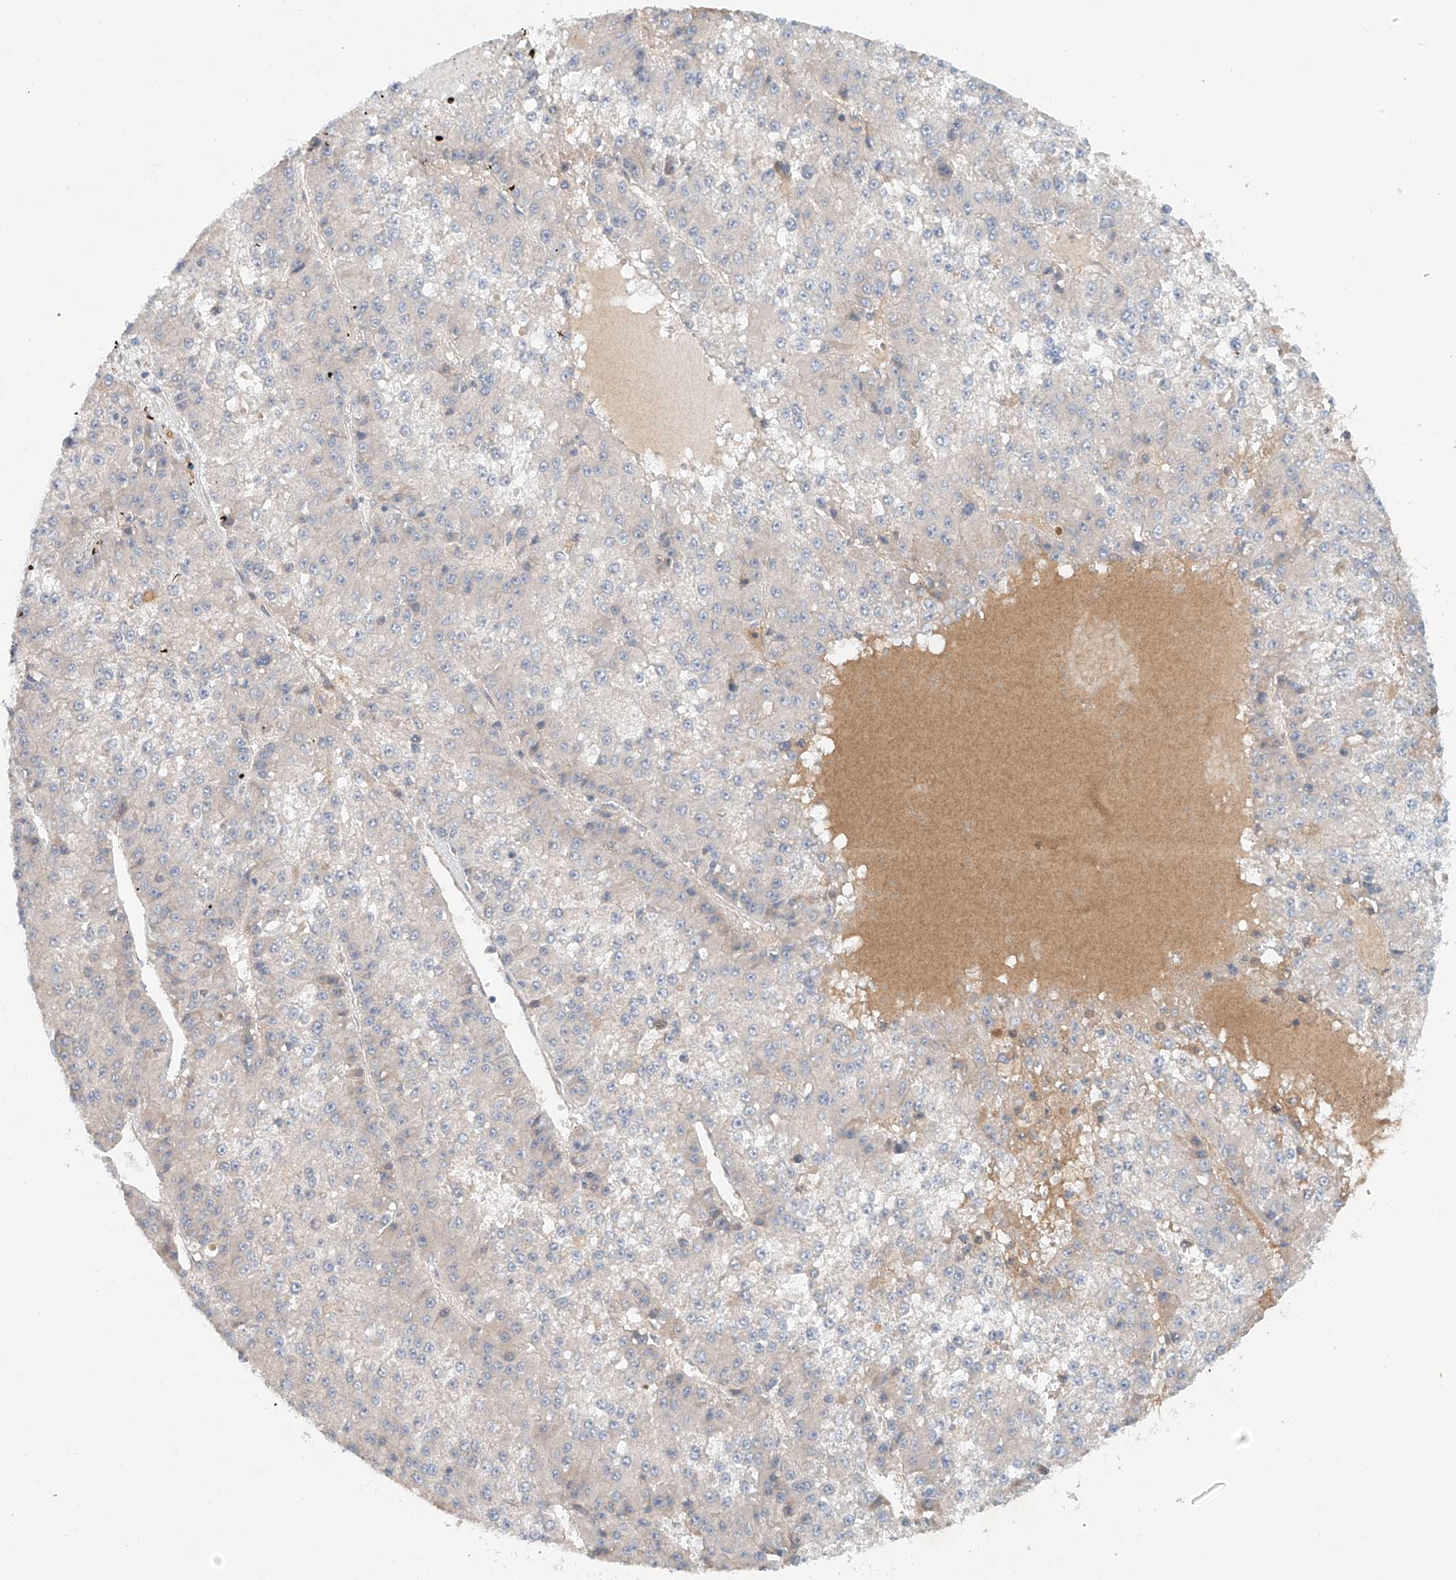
{"staining": {"intensity": "negative", "quantity": "none", "location": "none"}, "tissue": "liver cancer", "cell_type": "Tumor cells", "image_type": "cancer", "snomed": [{"axis": "morphology", "description": "Carcinoma, Hepatocellular, NOS"}, {"axis": "topography", "description": "Liver"}], "caption": "Immunohistochemical staining of liver cancer shows no significant expression in tumor cells. (DAB (3,3'-diaminobenzidine) immunohistochemistry (IHC), high magnification).", "gene": "LYRM9", "patient": {"sex": "female", "age": 73}}